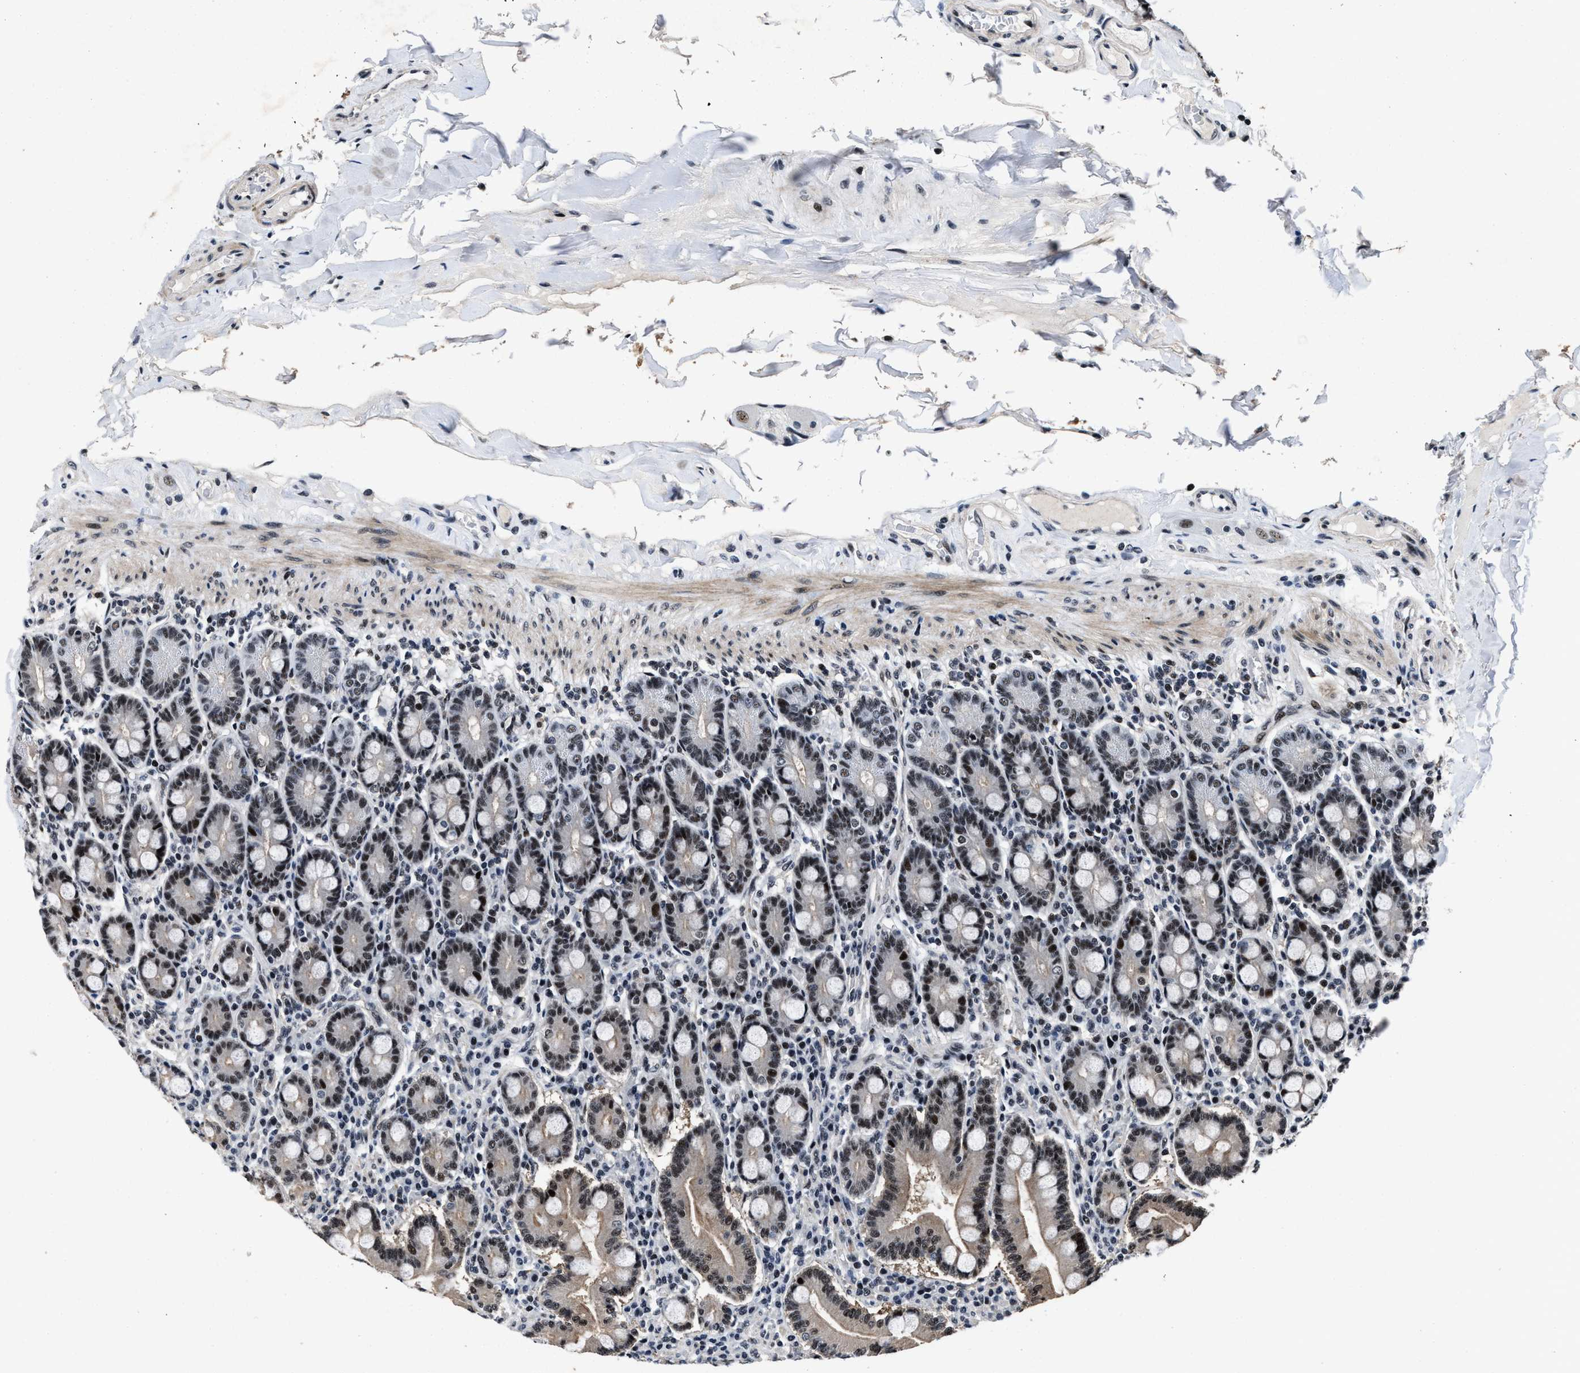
{"staining": {"intensity": "strong", "quantity": ">75%", "location": "cytoplasmic/membranous,nuclear"}, "tissue": "duodenum", "cell_type": "Glandular cells", "image_type": "normal", "snomed": [{"axis": "morphology", "description": "Normal tissue, NOS"}, {"axis": "topography", "description": "Duodenum"}], "caption": "Protein expression analysis of normal duodenum shows strong cytoplasmic/membranous,nuclear expression in approximately >75% of glandular cells.", "gene": "ZNF233", "patient": {"sex": "male", "age": 50}}